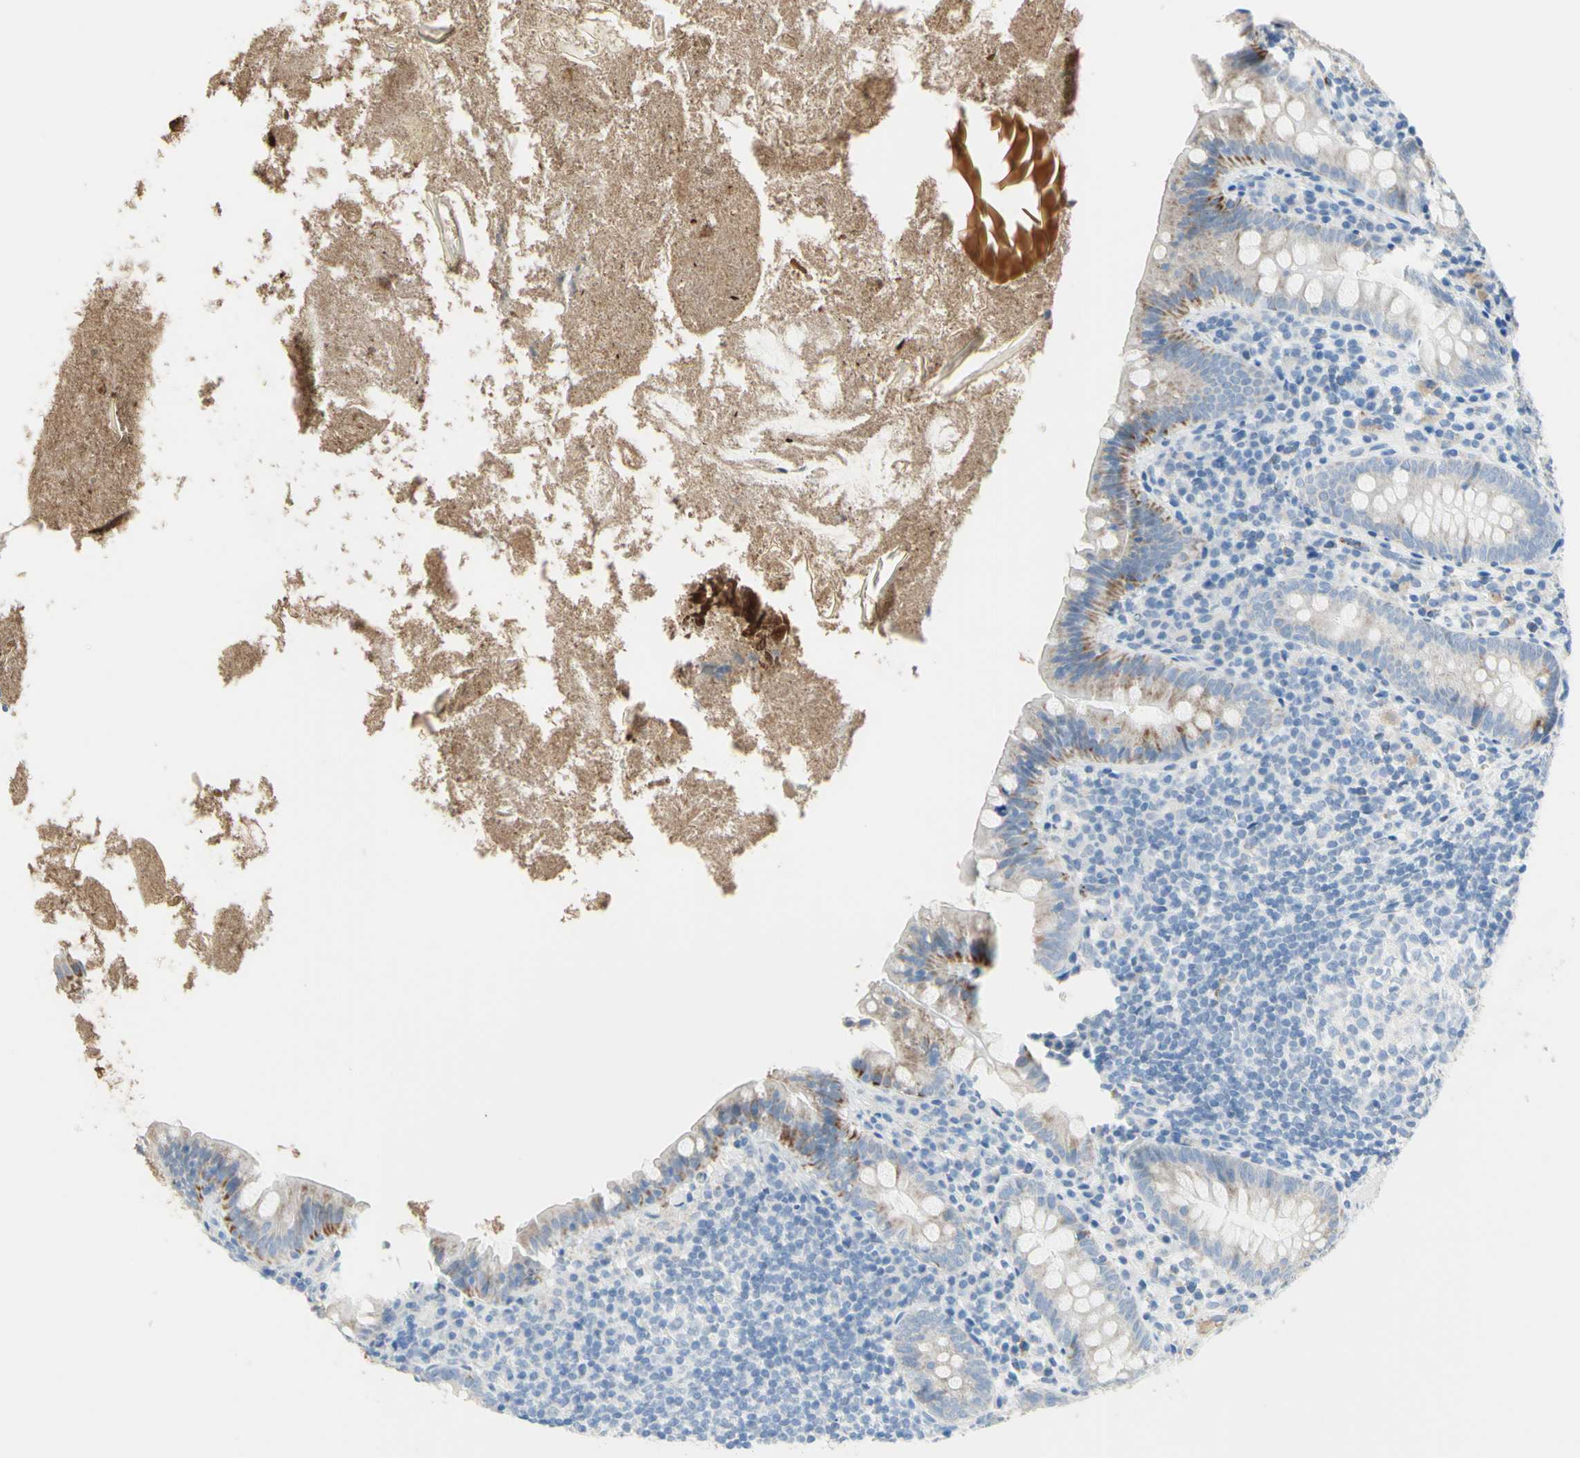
{"staining": {"intensity": "moderate", "quantity": "<25%", "location": "cytoplasmic/membranous"}, "tissue": "appendix", "cell_type": "Glandular cells", "image_type": "normal", "snomed": [{"axis": "morphology", "description": "Normal tissue, NOS"}, {"axis": "topography", "description": "Appendix"}], "caption": "Protein staining shows moderate cytoplasmic/membranous staining in about <25% of glandular cells in unremarkable appendix. (DAB IHC with brightfield microscopy, high magnification).", "gene": "CYSLTR1", "patient": {"sex": "male", "age": 52}}